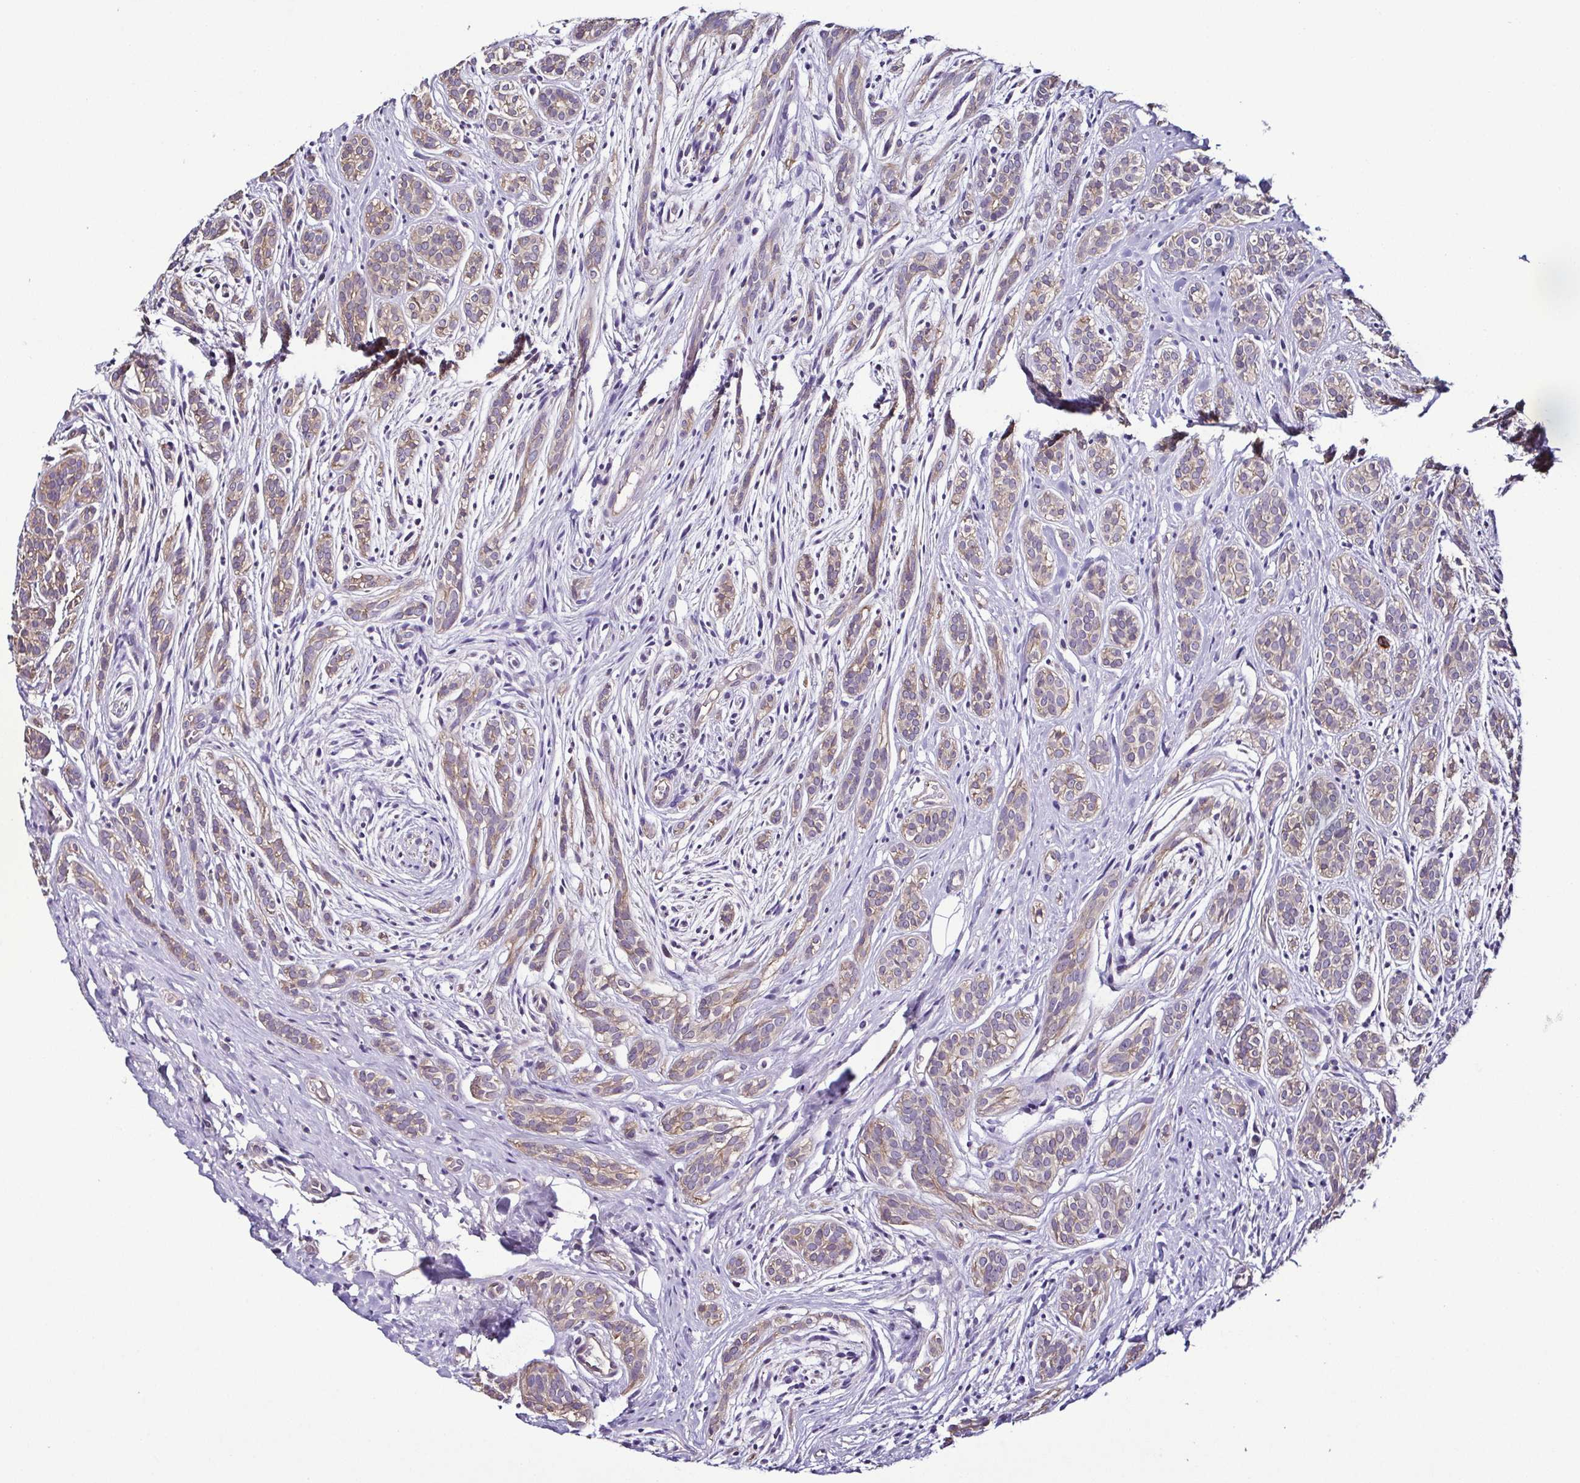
{"staining": {"intensity": "weak", "quantity": "25%-75%", "location": "cytoplasmic/membranous"}, "tissue": "head and neck cancer", "cell_type": "Tumor cells", "image_type": "cancer", "snomed": [{"axis": "morphology", "description": "Adenocarcinoma, NOS"}, {"axis": "topography", "description": "Head-Neck"}], "caption": "There is low levels of weak cytoplasmic/membranous expression in tumor cells of head and neck adenocarcinoma, as demonstrated by immunohistochemical staining (brown color).", "gene": "LMOD2", "patient": {"sex": "female", "age": 57}}